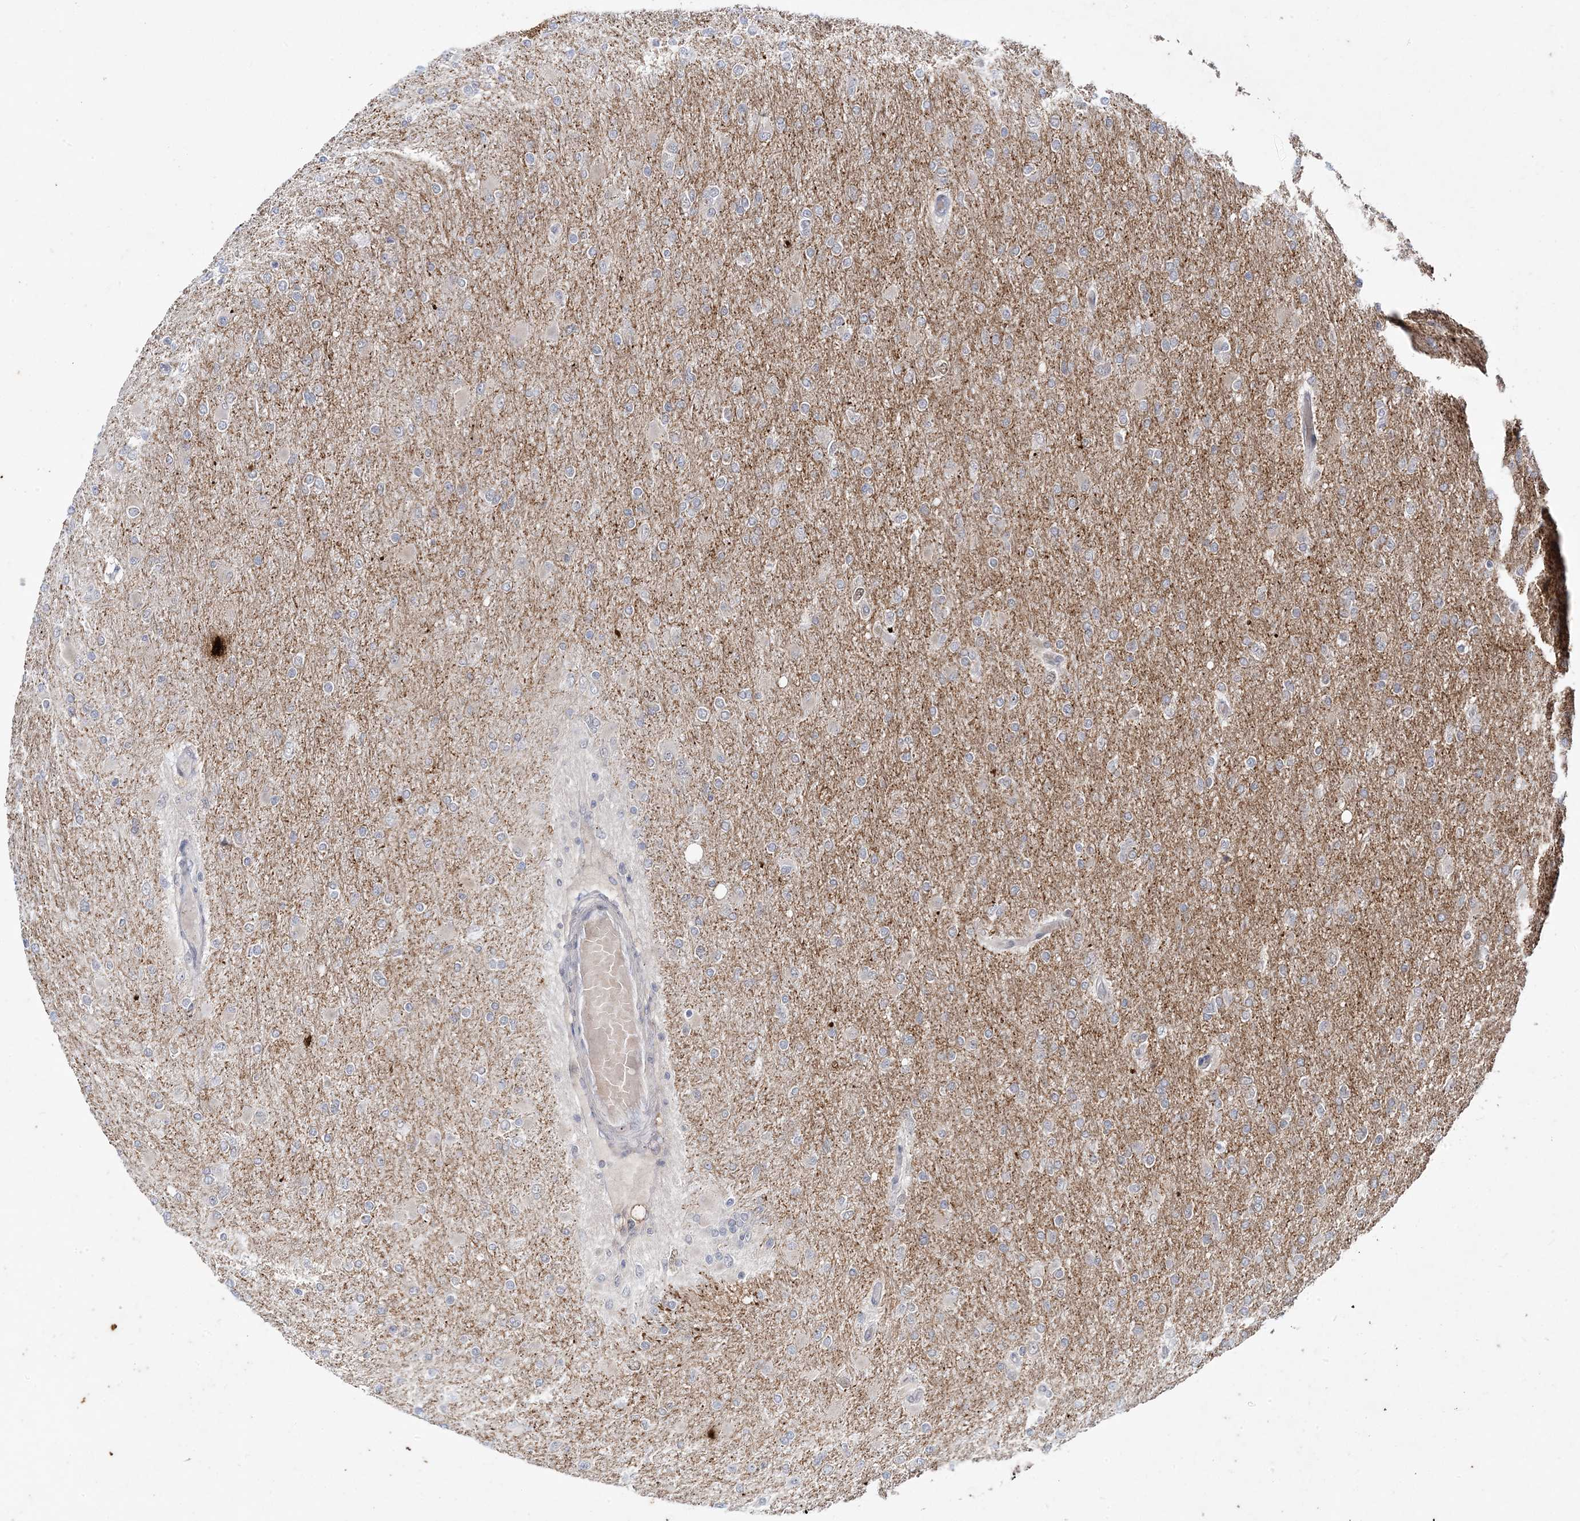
{"staining": {"intensity": "negative", "quantity": "none", "location": "none"}, "tissue": "glioma", "cell_type": "Tumor cells", "image_type": "cancer", "snomed": [{"axis": "morphology", "description": "Glioma, malignant, High grade"}, {"axis": "topography", "description": "Cerebral cortex"}], "caption": "IHC image of neoplastic tissue: high-grade glioma (malignant) stained with DAB demonstrates no significant protein positivity in tumor cells.", "gene": "LEXM", "patient": {"sex": "female", "age": 36}}